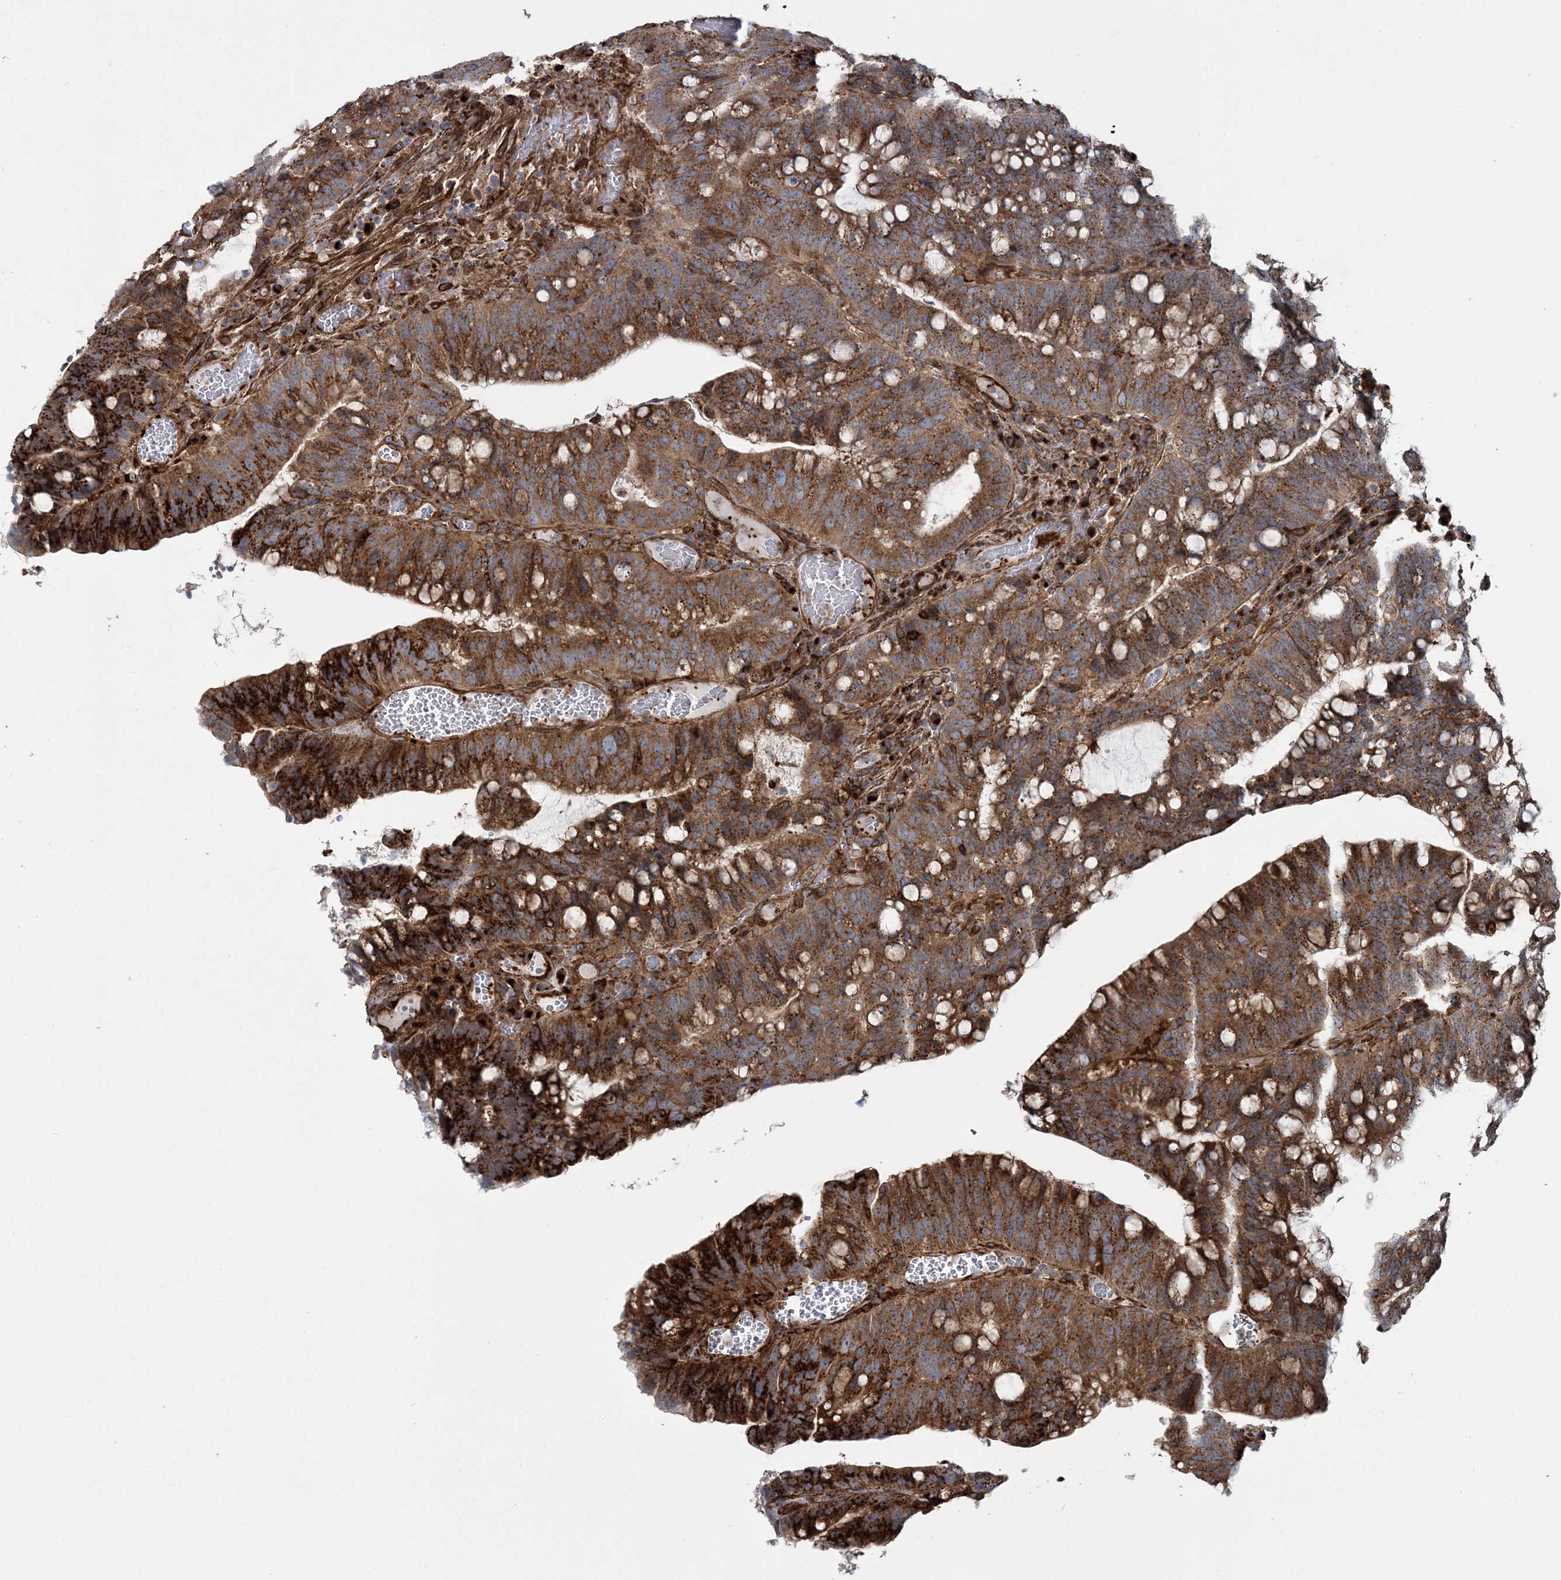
{"staining": {"intensity": "strong", "quantity": ">75%", "location": "cytoplasmic/membranous"}, "tissue": "colorectal cancer", "cell_type": "Tumor cells", "image_type": "cancer", "snomed": [{"axis": "morphology", "description": "Adenocarcinoma, NOS"}, {"axis": "topography", "description": "Colon"}], "caption": "This histopathology image demonstrates immunohistochemistry staining of human colorectal cancer, with high strong cytoplasmic/membranous expression in about >75% of tumor cells.", "gene": "TRAF3IP2", "patient": {"sex": "female", "age": 66}}